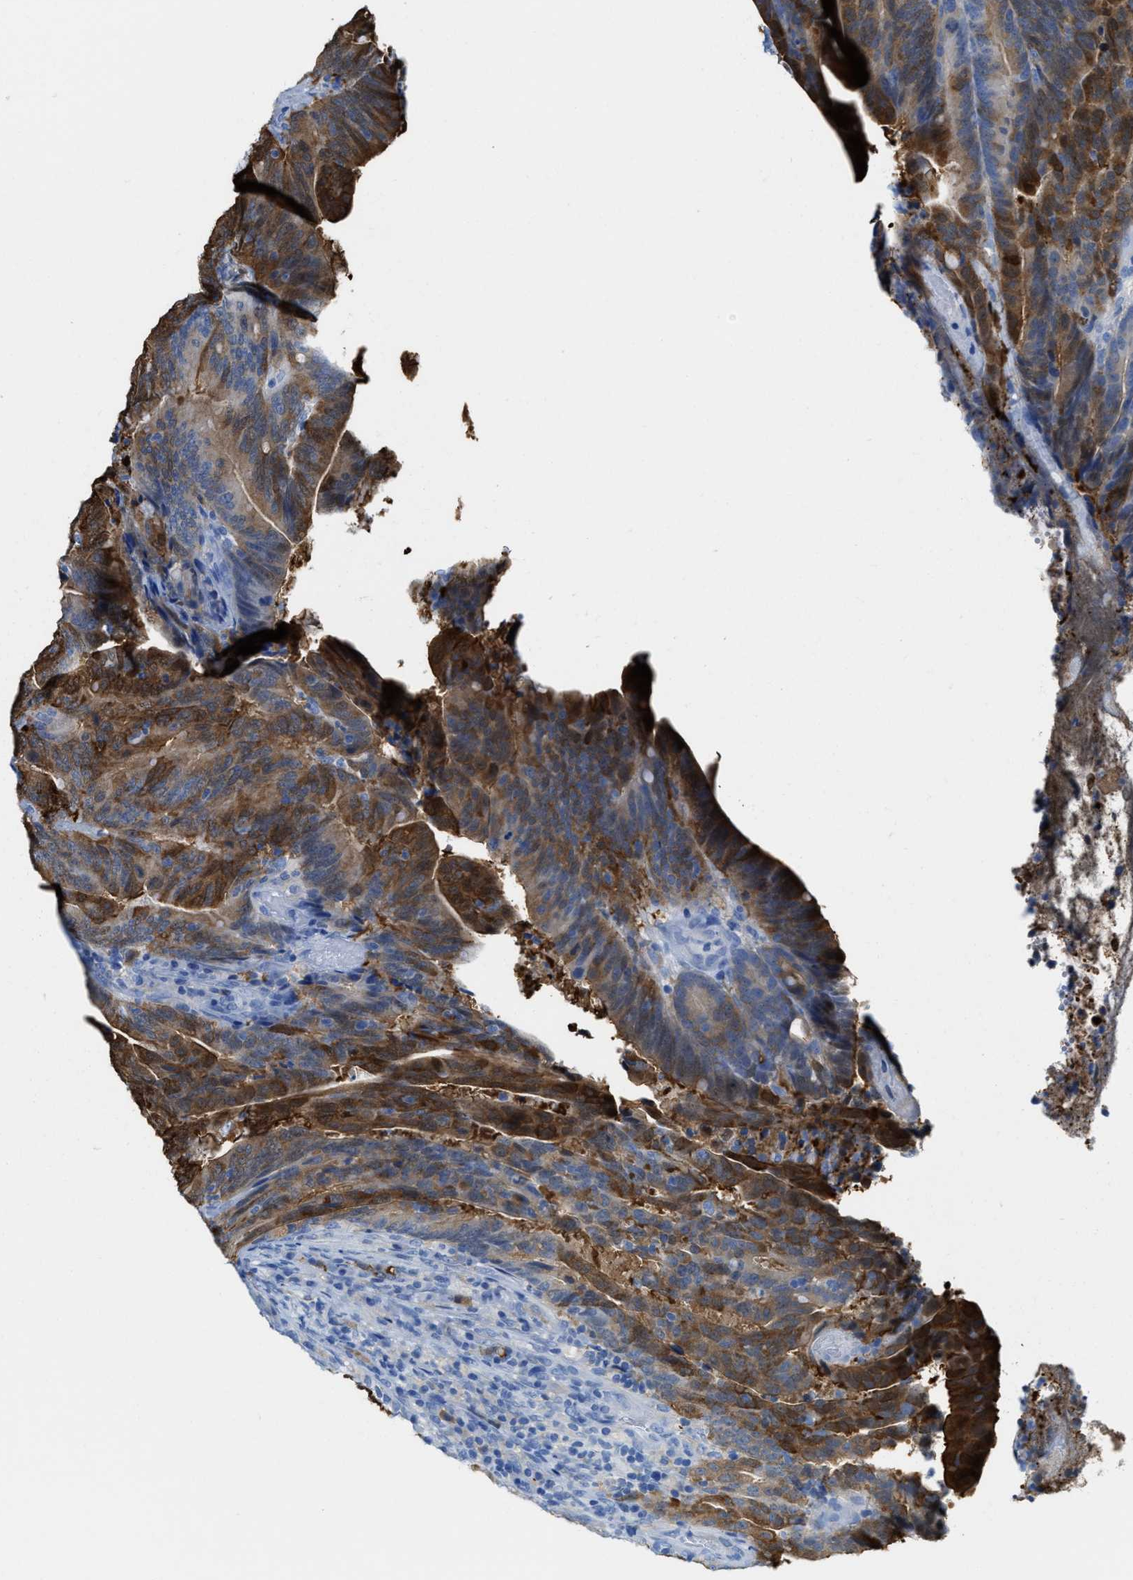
{"staining": {"intensity": "moderate", "quantity": ">75%", "location": "cytoplasmic/membranous,nuclear"}, "tissue": "colorectal cancer", "cell_type": "Tumor cells", "image_type": "cancer", "snomed": [{"axis": "morphology", "description": "Adenocarcinoma, NOS"}, {"axis": "topography", "description": "Colon"}], "caption": "Colorectal cancer (adenocarcinoma) stained with a brown dye shows moderate cytoplasmic/membranous and nuclear positive staining in approximately >75% of tumor cells.", "gene": "ASS1", "patient": {"sex": "female", "age": 66}}